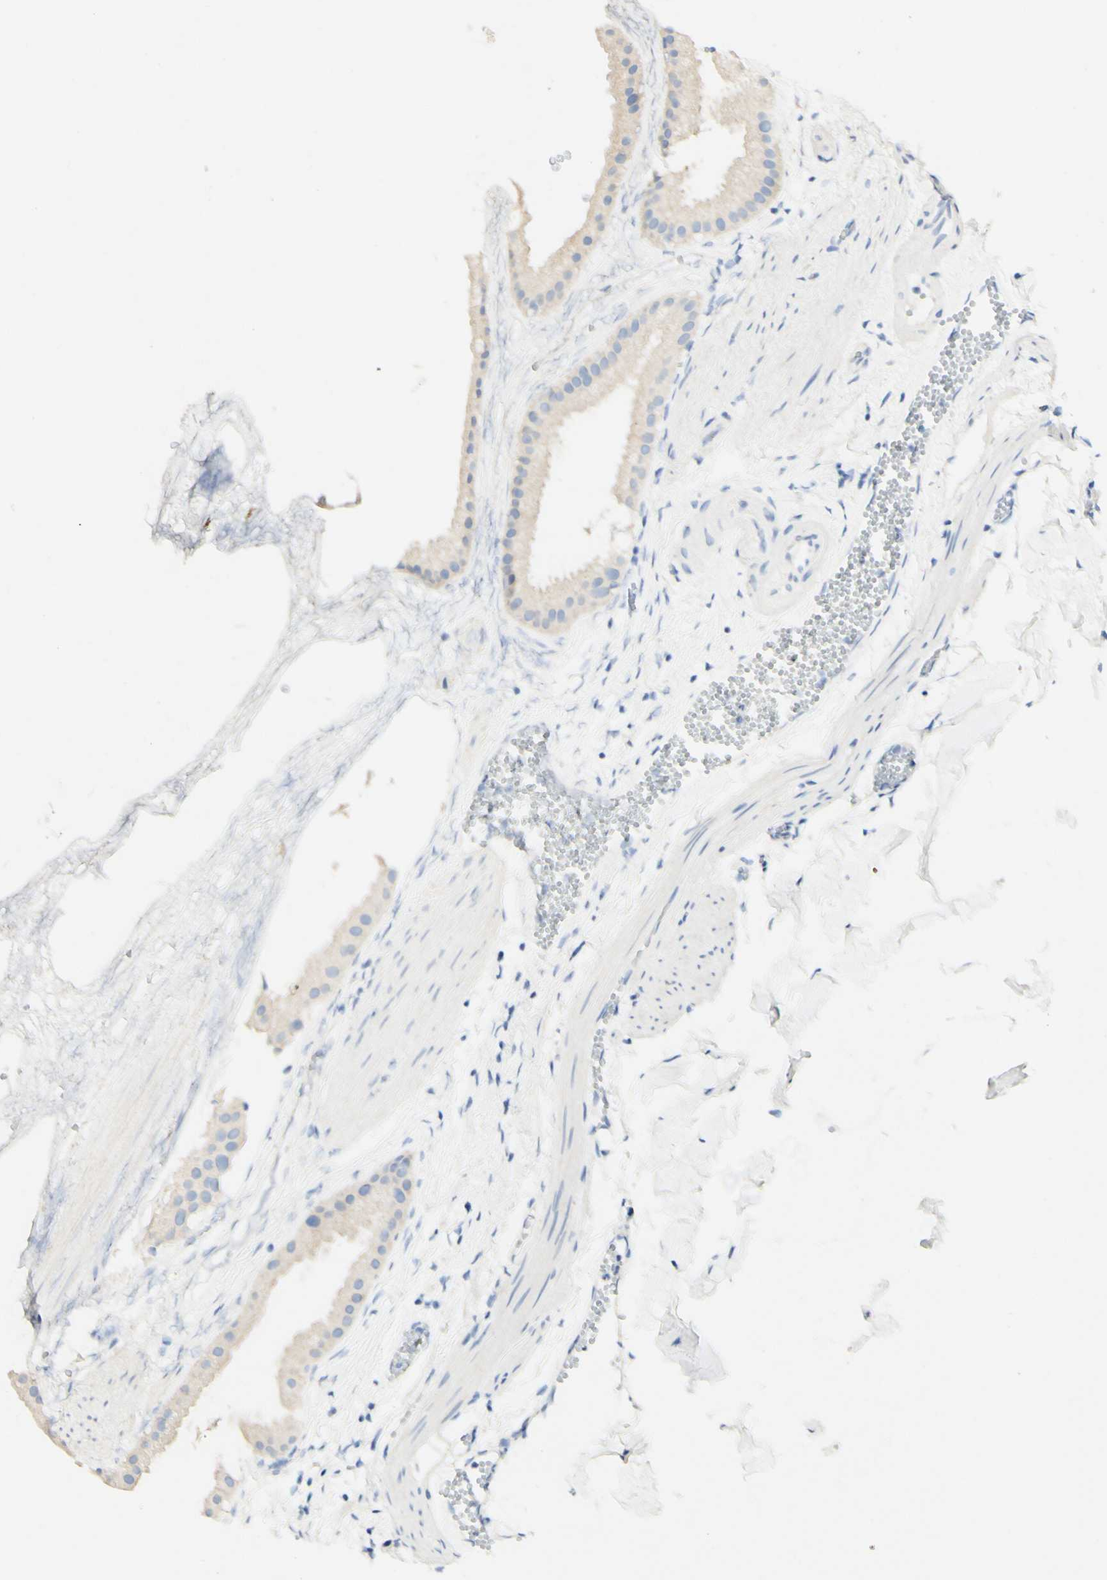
{"staining": {"intensity": "weak", "quantity": "25%-75%", "location": "cytoplasmic/membranous"}, "tissue": "gallbladder", "cell_type": "Glandular cells", "image_type": "normal", "snomed": [{"axis": "morphology", "description": "Normal tissue, NOS"}, {"axis": "topography", "description": "Gallbladder"}], "caption": "Protein analysis of normal gallbladder reveals weak cytoplasmic/membranous positivity in approximately 25%-75% of glandular cells. (DAB (3,3'-diaminobenzidine) IHC, brown staining for protein, blue staining for nuclei).", "gene": "FGF4", "patient": {"sex": "female", "age": 64}}